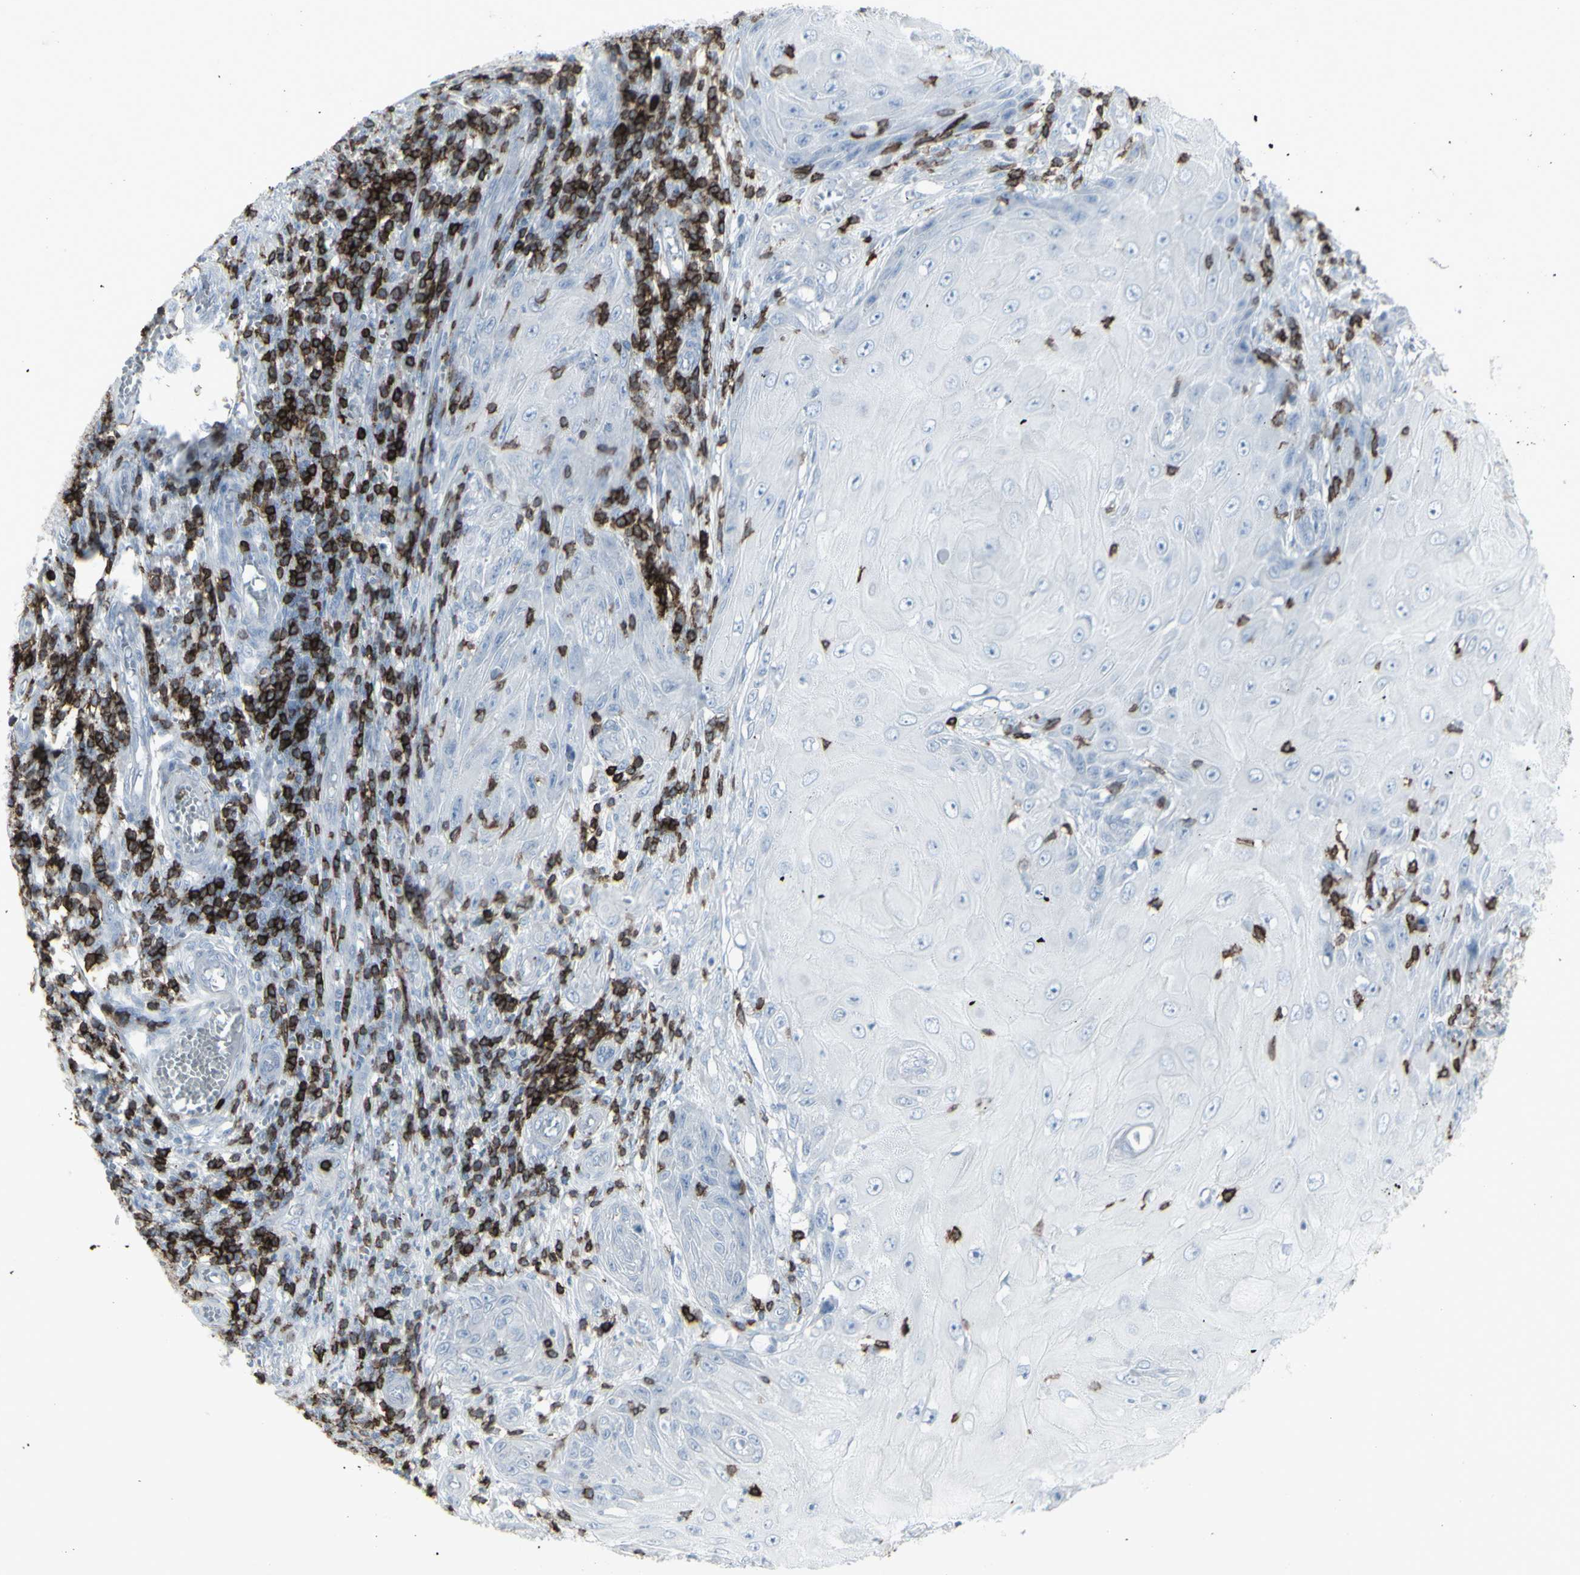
{"staining": {"intensity": "negative", "quantity": "none", "location": "none"}, "tissue": "skin cancer", "cell_type": "Tumor cells", "image_type": "cancer", "snomed": [{"axis": "morphology", "description": "Squamous cell carcinoma, NOS"}, {"axis": "topography", "description": "Skin"}], "caption": "Skin squamous cell carcinoma stained for a protein using immunohistochemistry shows no staining tumor cells.", "gene": "CD247", "patient": {"sex": "female", "age": 73}}